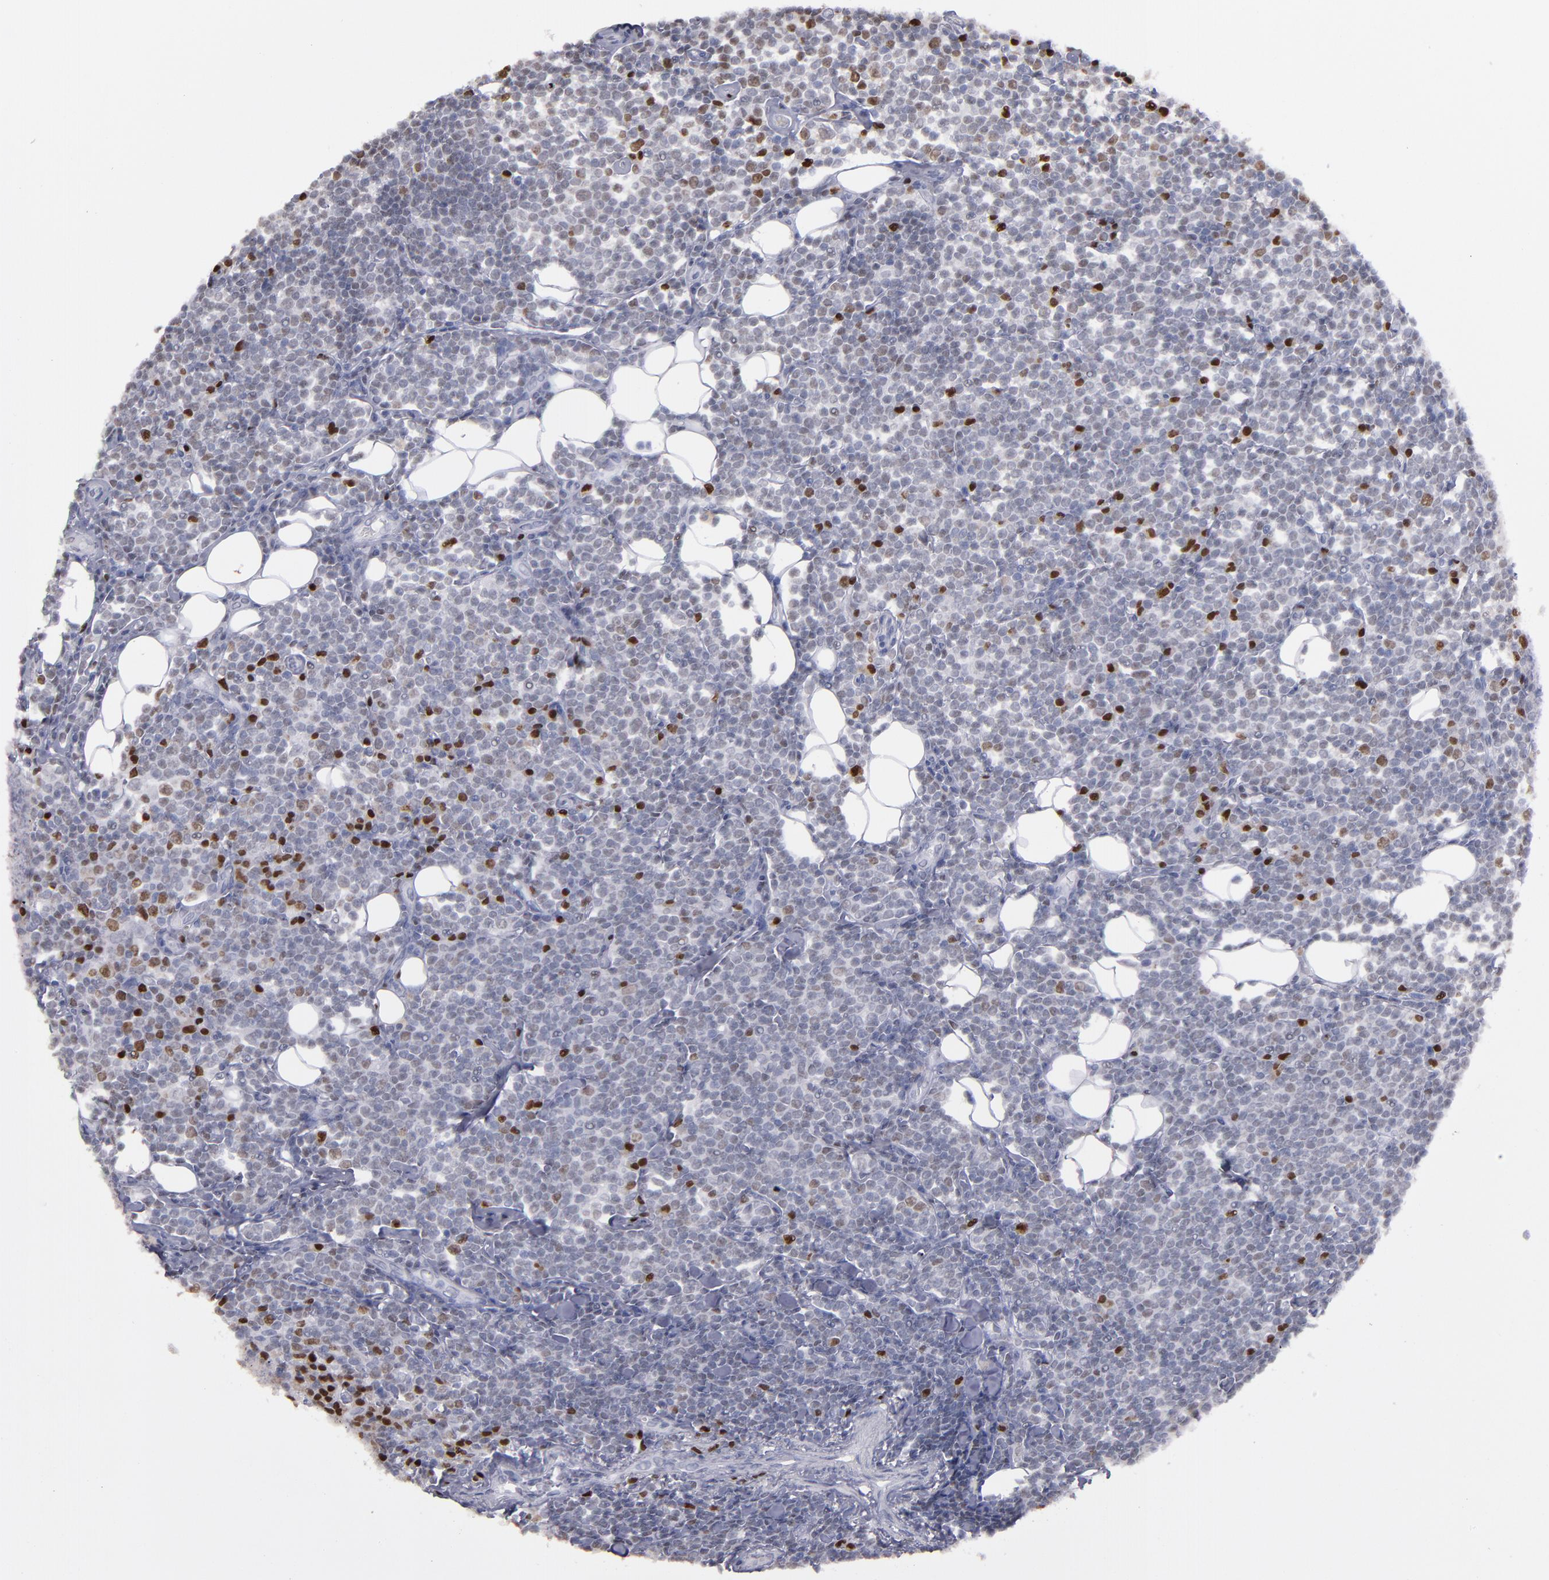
{"staining": {"intensity": "weak", "quantity": "25%-75%", "location": "nuclear"}, "tissue": "lymphoma", "cell_type": "Tumor cells", "image_type": "cancer", "snomed": [{"axis": "morphology", "description": "Malignant lymphoma, non-Hodgkin's type, Low grade"}, {"axis": "topography", "description": "Soft tissue"}], "caption": "There is low levels of weak nuclear expression in tumor cells of low-grade malignant lymphoma, non-Hodgkin's type, as demonstrated by immunohistochemical staining (brown color).", "gene": "IRF4", "patient": {"sex": "male", "age": 92}}